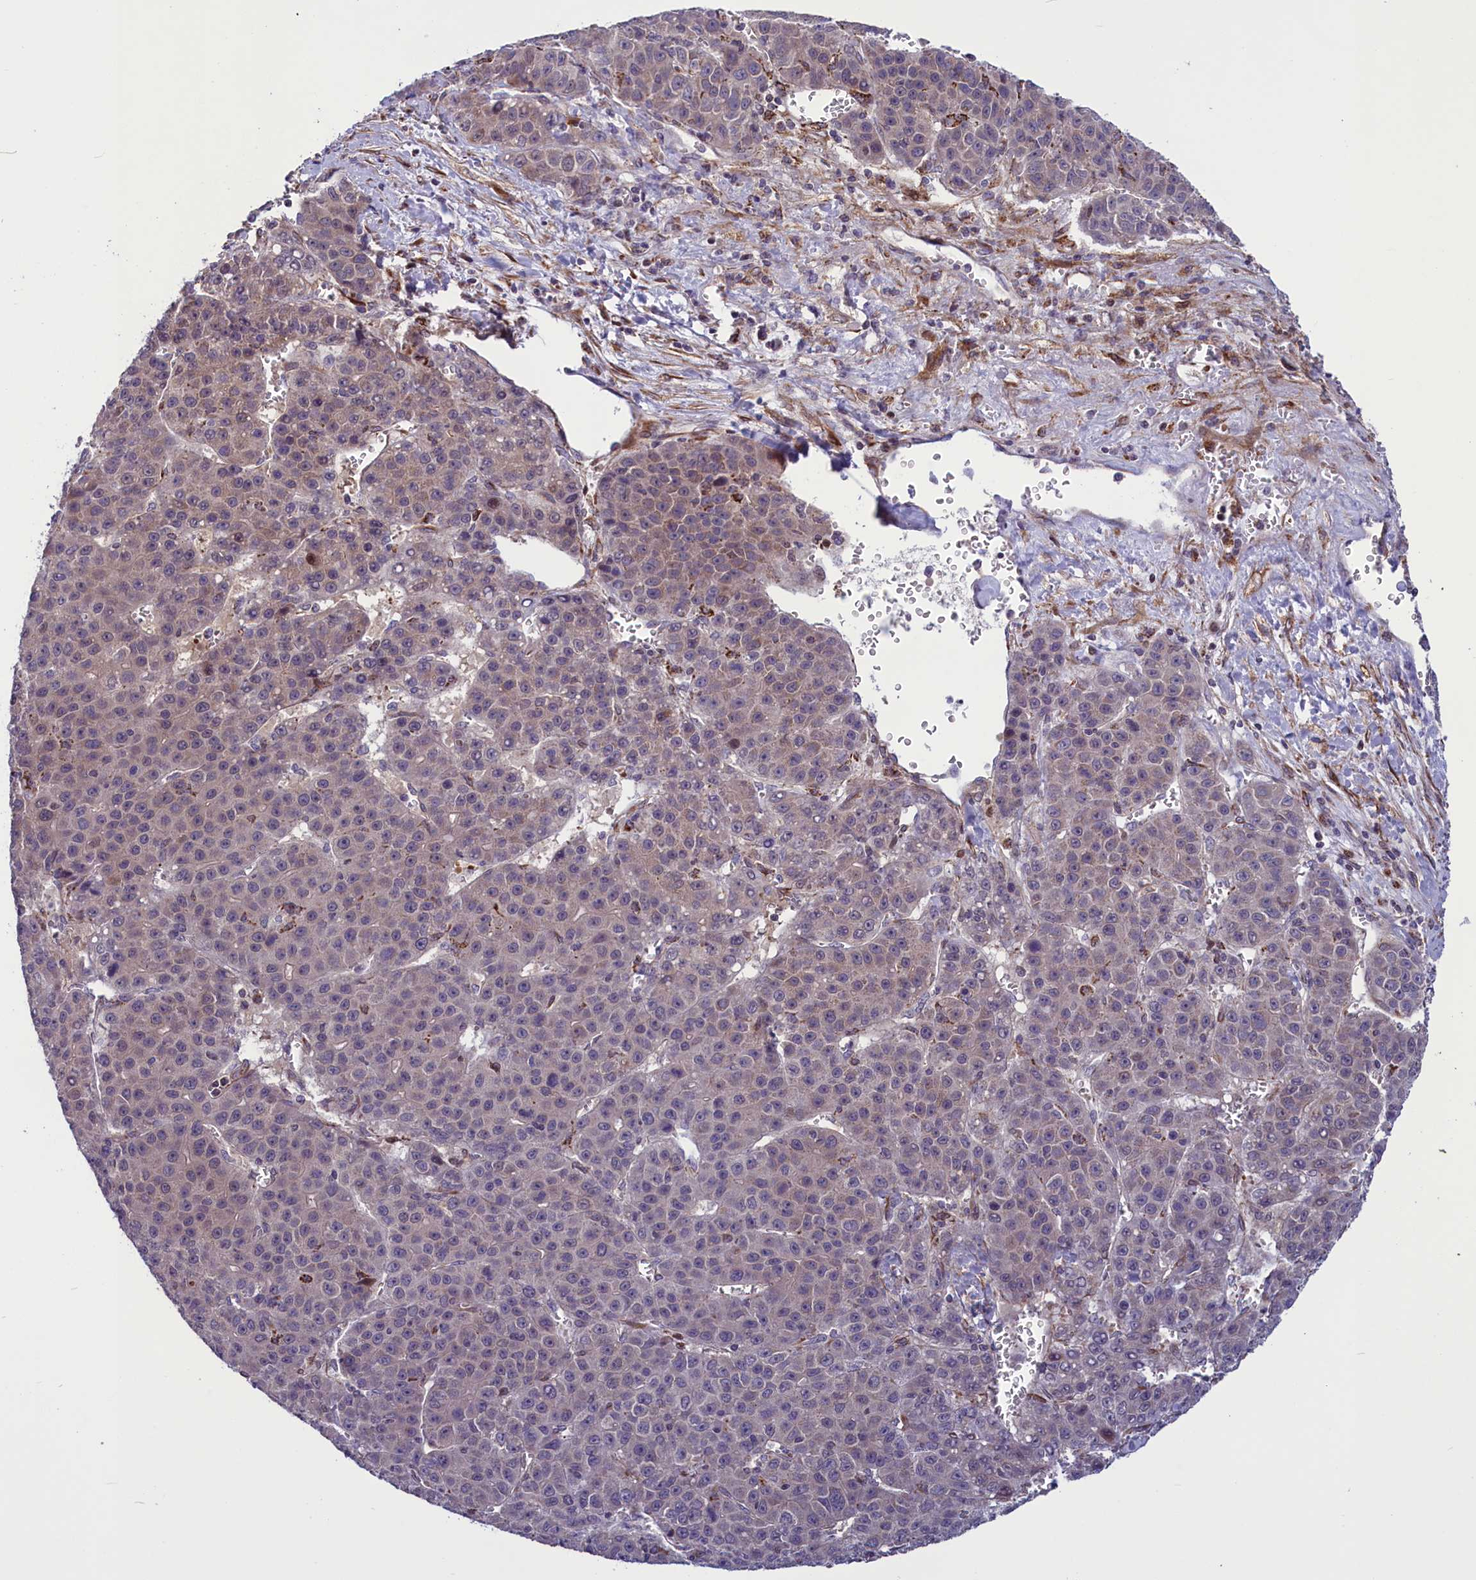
{"staining": {"intensity": "weak", "quantity": "25%-75%", "location": "cytoplasmic/membranous"}, "tissue": "liver cancer", "cell_type": "Tumor cells", "image_type": "cancer", "snomed": [{"axis": "morphology", "description": "Carcinoma, Hepatocellular, NOS"}, {"axis": "topography", "description": "Liver"}], "caption": "This is an image of IHC staining of liver cancer (hepatocellular carcinoma), which shows weak expression in the cytoplasmic/membranous of tumor cells.", "gene": "MIEF2", "patient": {"sex": "female", "age": 53}}